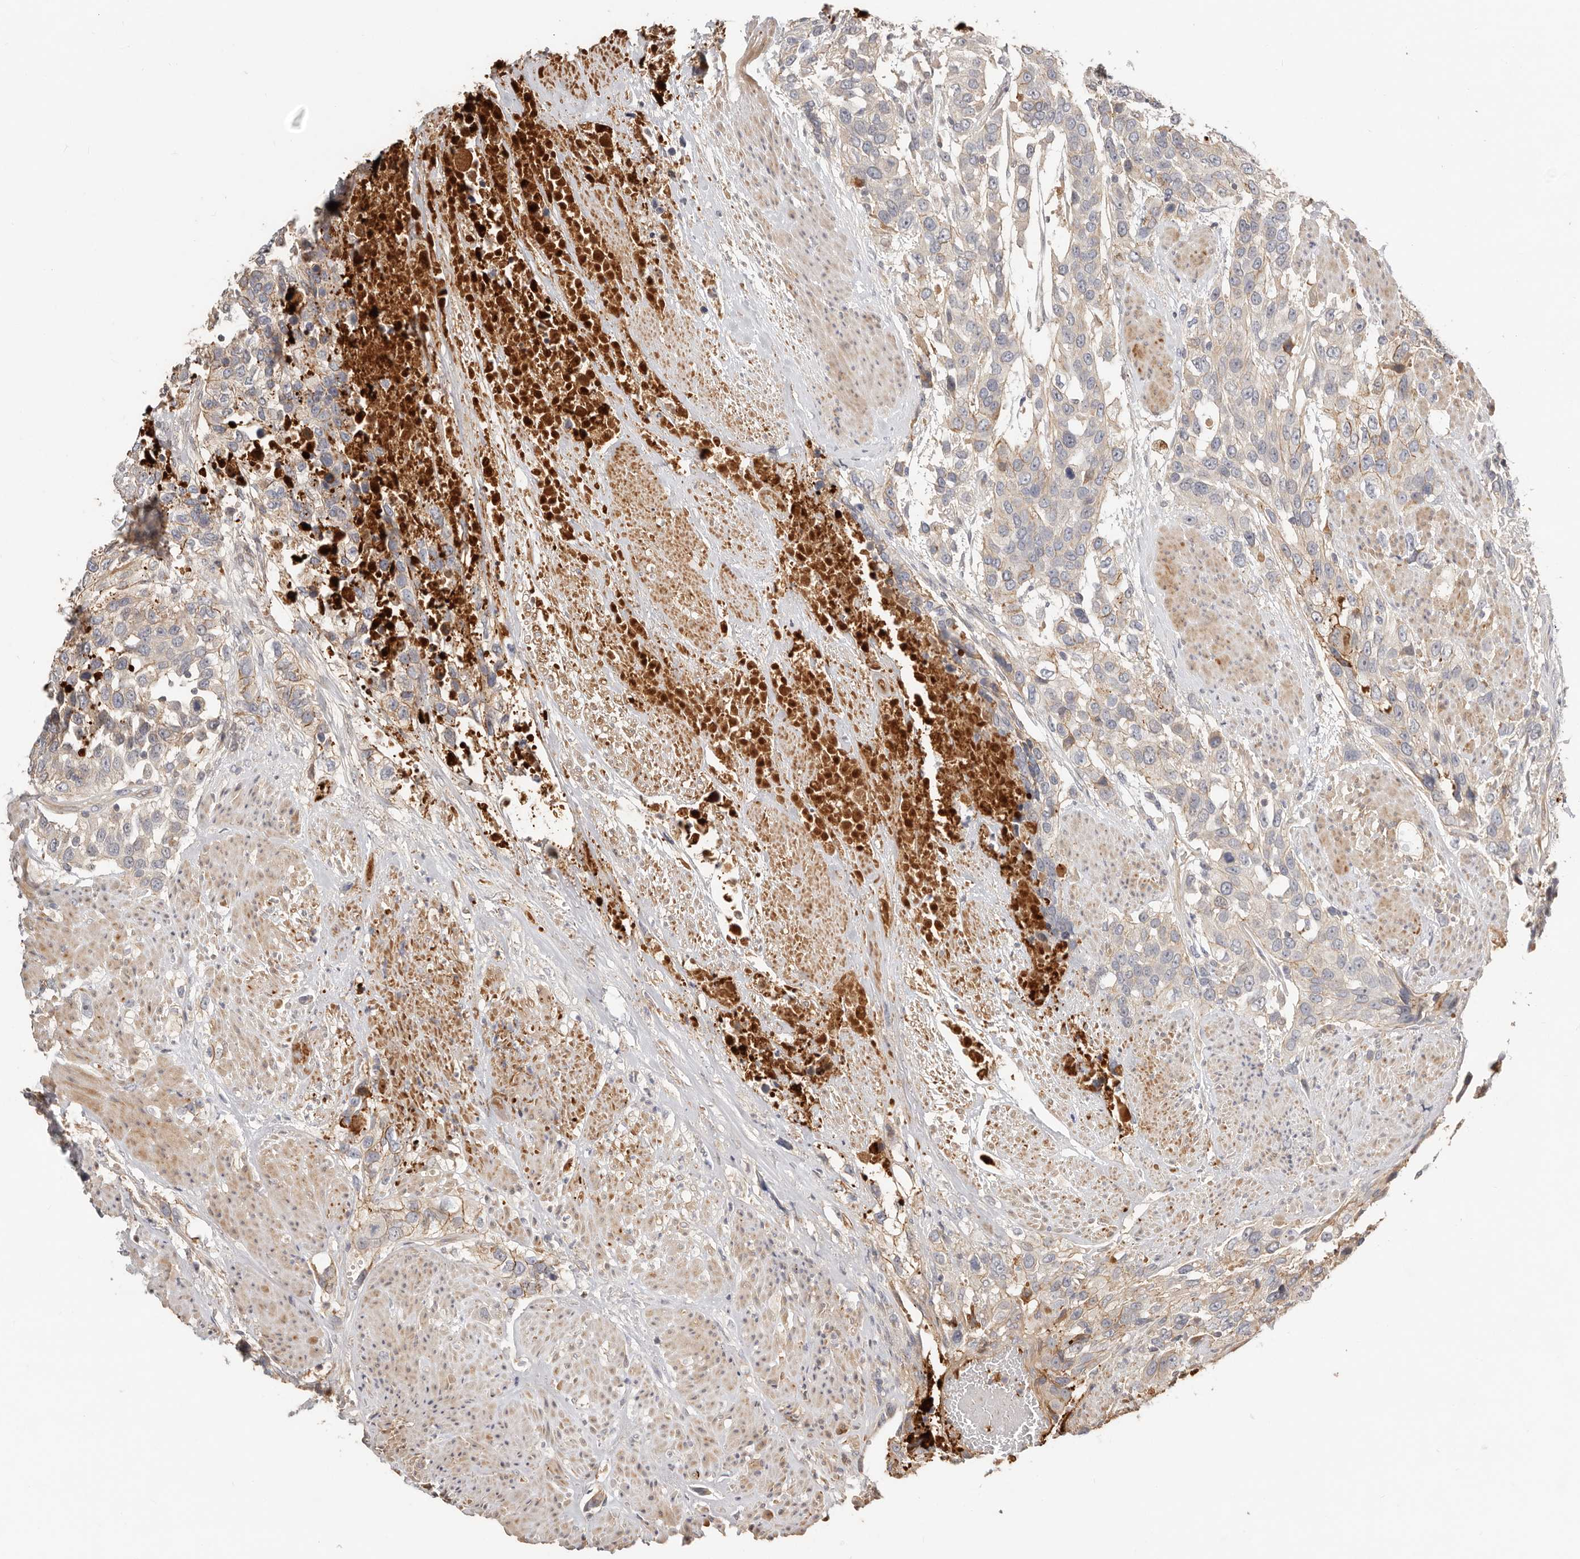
{"staining": {"intensity": "weak", "quantity": "<25%", "location": "cytoplasmic/membranous"}, "tissue": "urothelial cancer", "cell_type": "Tumor cells", "image_type": "cancer", "snomed": [{"axis": "morphology", "description": "Urothelial carcinoma, High grade"}, {"axis": "topography", "description": "Urinary bladder"}], "caption": "High magnification brightfield microscopy of high-grade urothelial carcinoma stained with DAB (brown) and counterstained with hematoxylin (blue): tumor cells show no significant positivity. Brightfield microscopy of immunohistochemistry stained with DAB (brown) and hematoxylin (blue), captured at high magnification.", "gene": "MTFR2", "patient": {"sex": "female", "age": 80}}